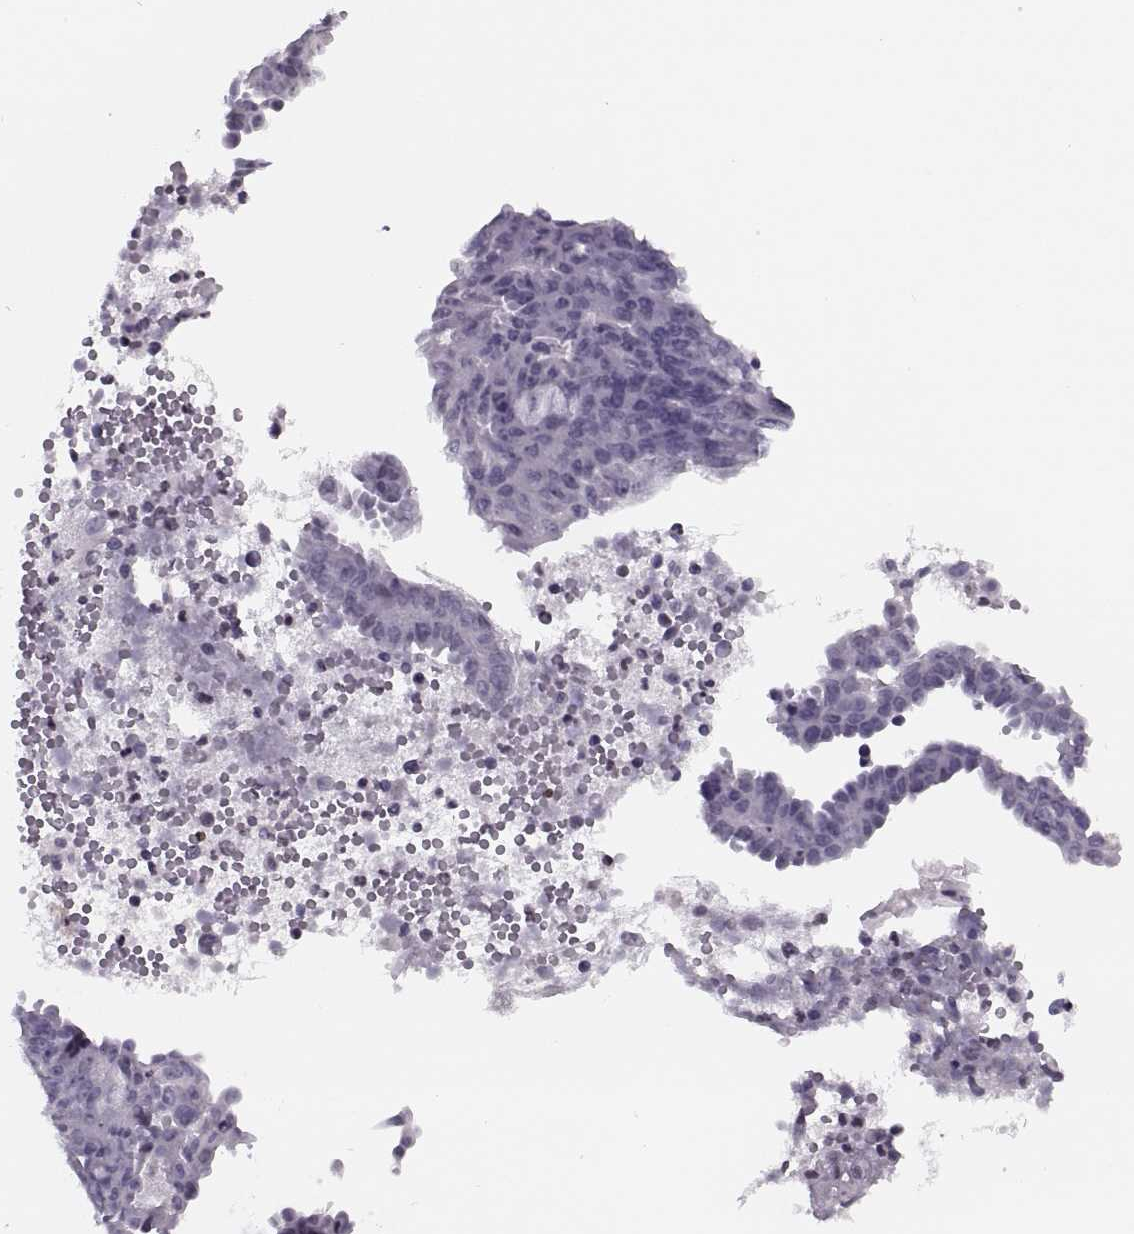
{"staining": {"intensity": "negative", "quantity": "none", "location": "none"}, "tissue": "ovarian cancer", "cell_type": "Tumor cells", "image_type": "cancer", "snomed": [{"axis": "morphology", "description": "Cystadenocarcinoma, serous, NOS"}, {"axis": "topography", "description": "Ovary"}], "caption": "Protein analysis of ovarian cancer shows no significant staining in tumor cells.", "gene": "H1-8", "patient": {"sex": "female", "age": 71}}